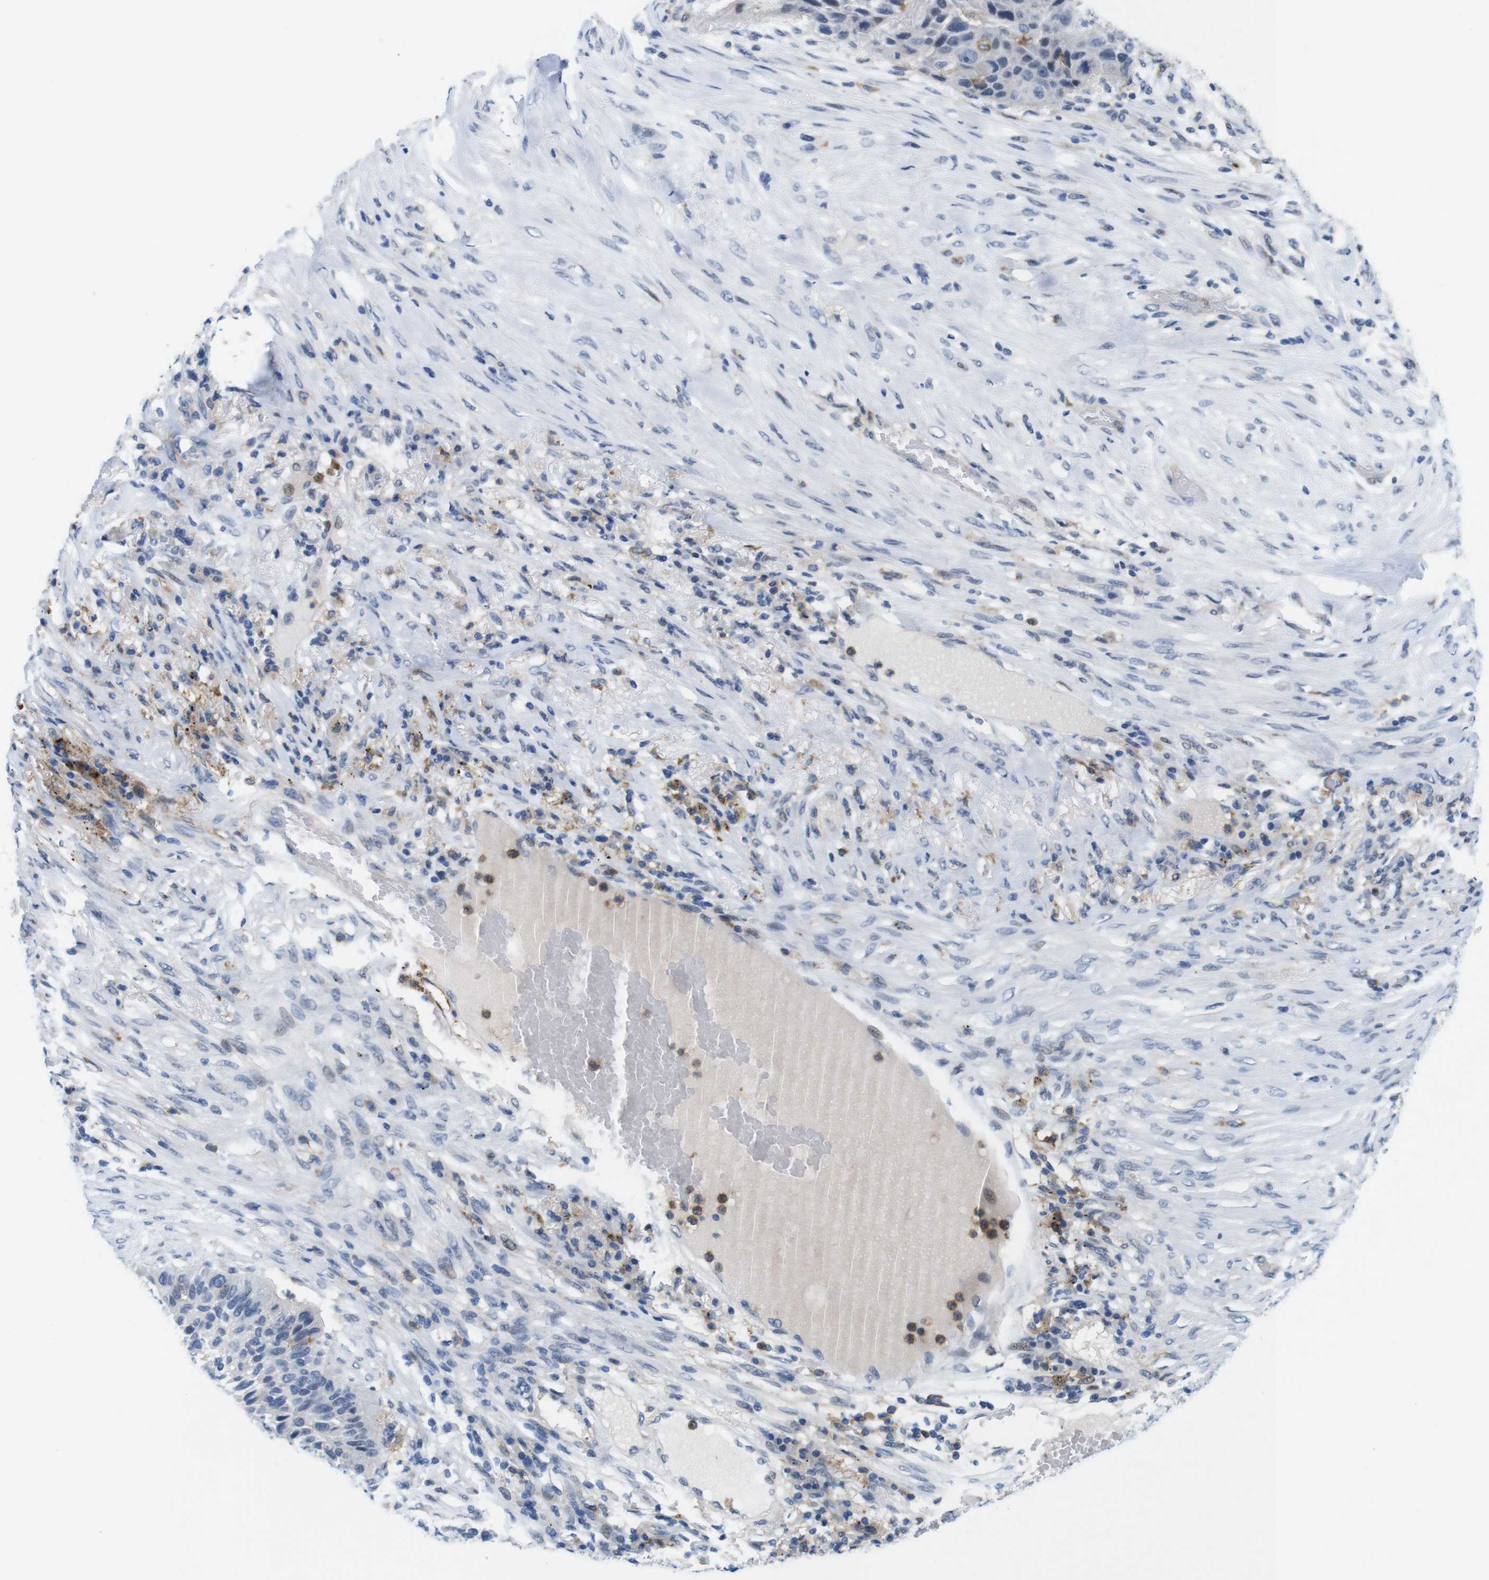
{"staining": {"intensity": "negative", "quantity": "none", "location": "none"}, "tissue": "lung cancer", "cell_type": "Tumor cells", "image_type": "cancer", "snomed": [{"axis": "morphology", "description": "Squamous cell carcinoma, NOS"}, {"axis": "topography", "description": "Lung"}], "caption": "Immunohistochemistry of human lung cancer shows no positivity in tumor cells. The staining was performed using DAB to visualize the protein expression in brown, while the nuclei were stained in blue with hematoxylin (Magnification: 20x).", "gene": "CD300C", "patient": {"sex": "male", "age": 57}}